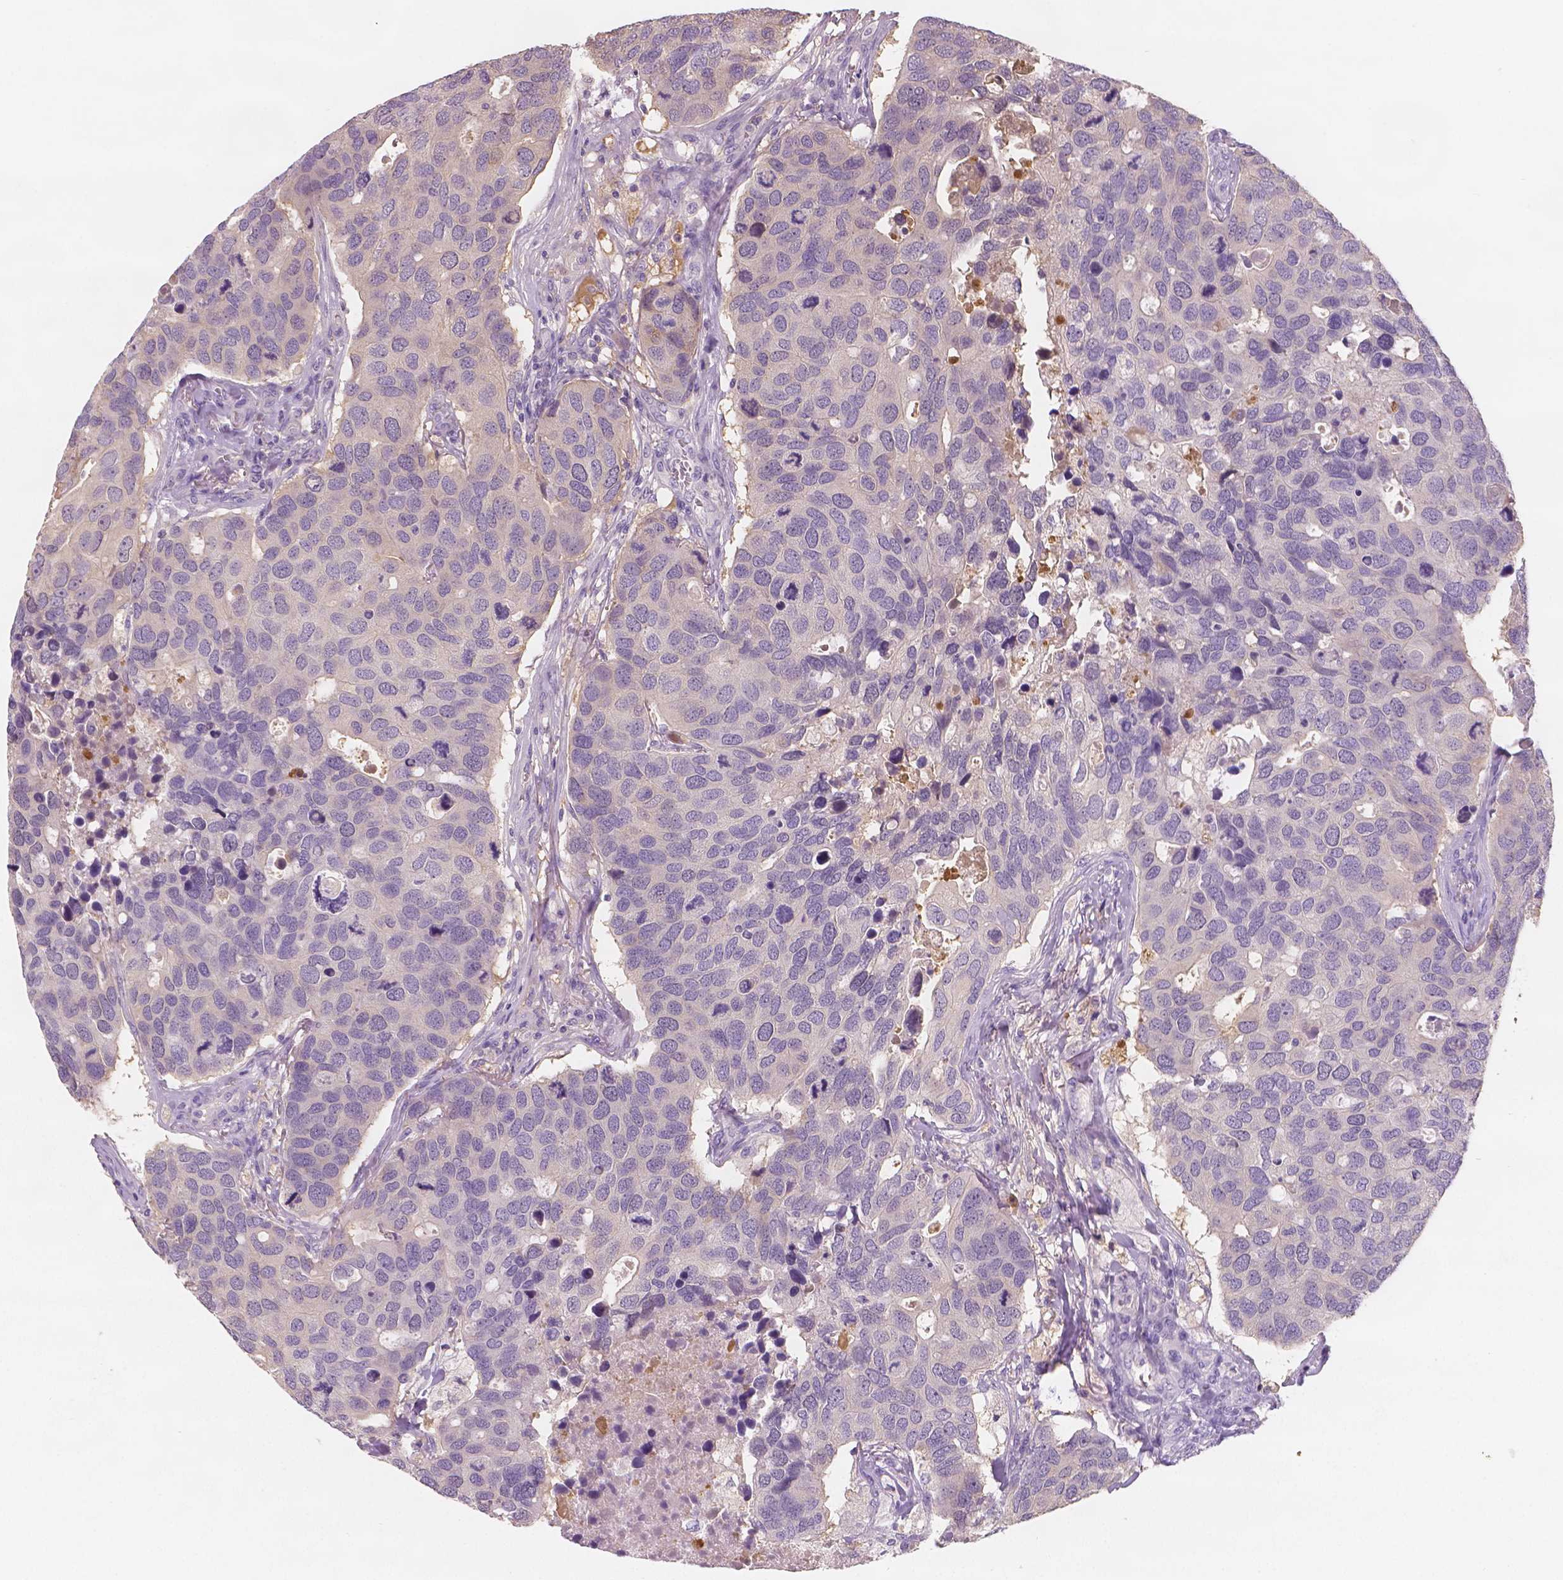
{"staining": {"intensity": "negative", "quantity": "none", "location": "none"}, "tissue": "breast cancer", "cell_type": "Tumor cells", "image_type": "cancer", "snomed": [{"axis": "morphology", "description": "Duct carcinoma"}, {"axis": "topography", "description": "Breast"}], "caption": "Immunohistochemistry (IHC) photomicrograph of neoplastic tissue: intraductal carcinoma (breast) stained with DAB reveals no significant protein expression in tumor cells. (DAB (3,3'-diaminobenzidine) IHC with hematoxylin counter stain).", "gene": "APOA4", "patient": {"sex": "female", "age": 83}}